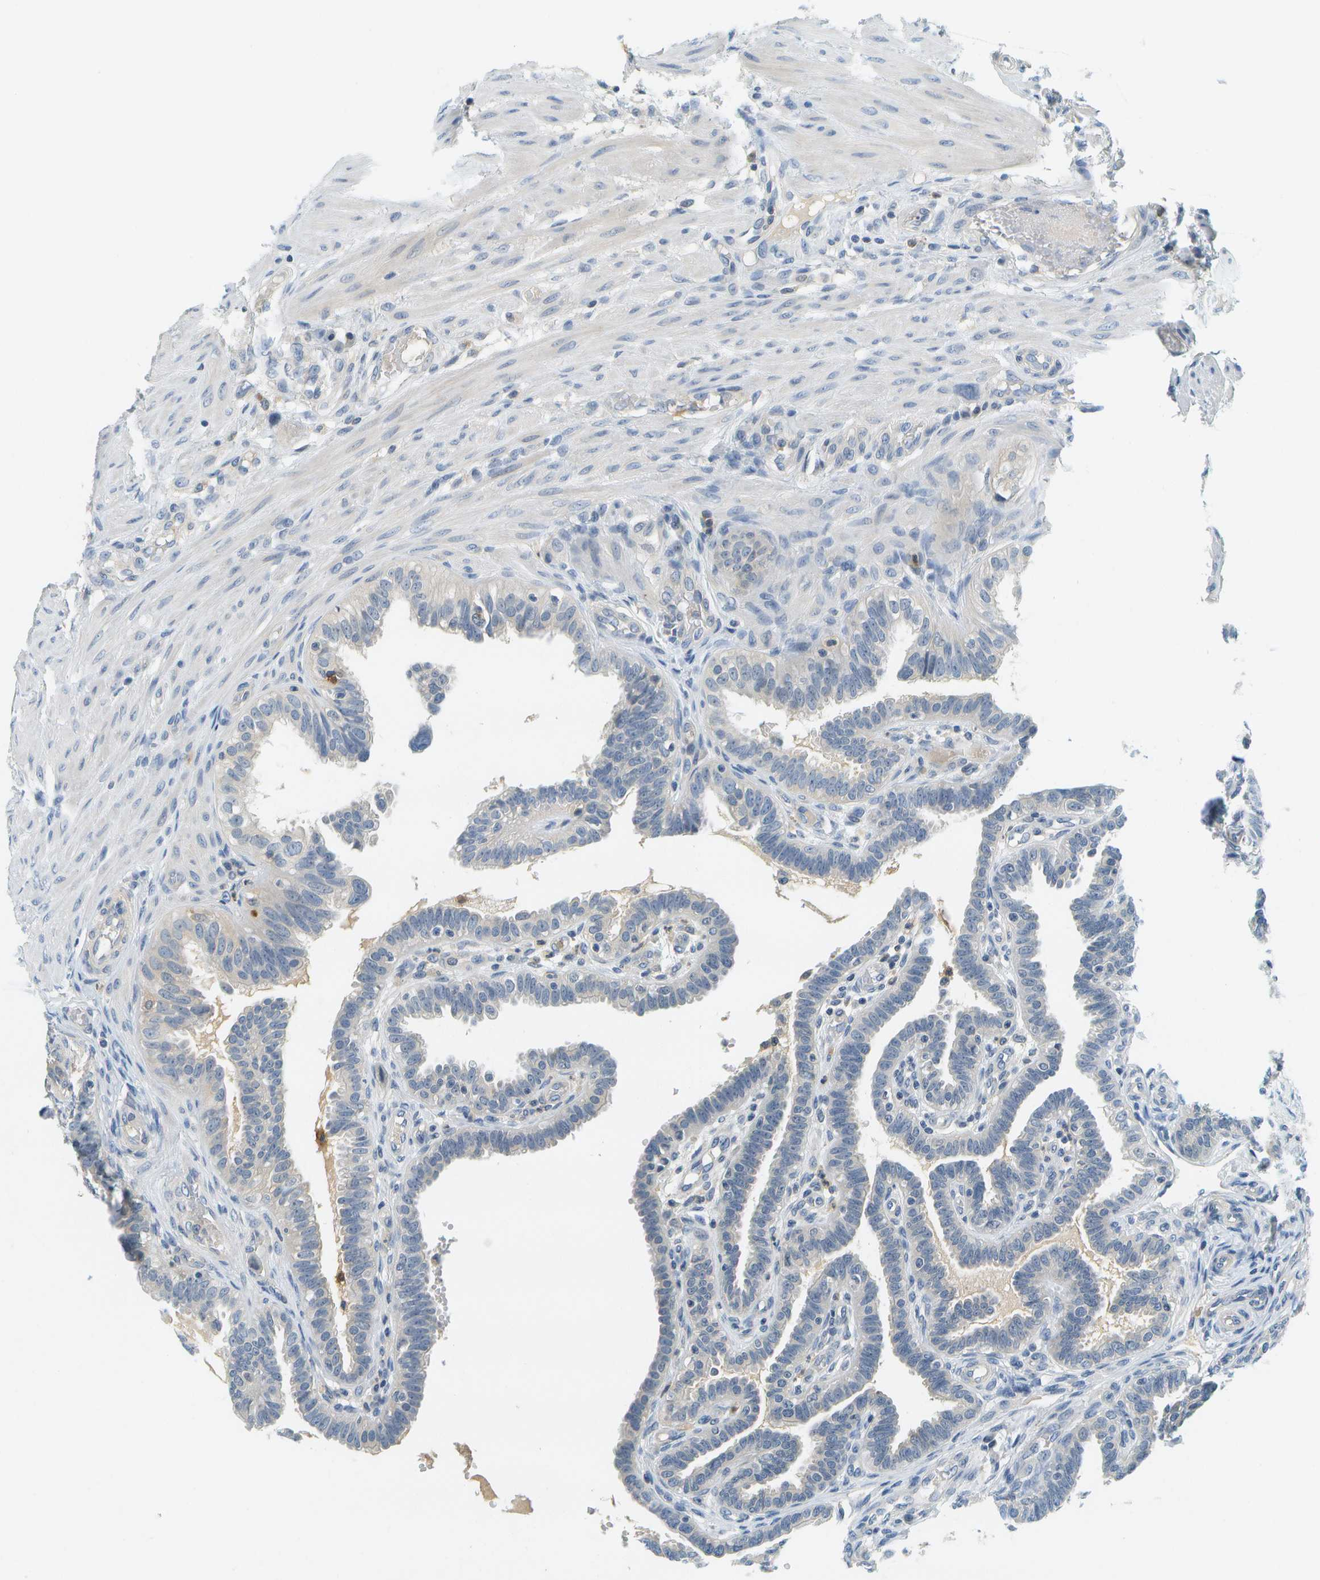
{"staining": {"intensity": "negative", "quantity": "none", "location": "none"}, "tissue": "fallopian tube", "cell_type": "Glandular cells", "image_type": "normal", "snomed": [{"axis": "morphology", "description": "Normal tissue, NOS"}, {"axis": "topography", "description": "Fallopian tube"}, {"axis": "topography", "description": "Placenta"}], "caption": "Unremarkable fallopian tube was stained to show a protein in brown. There is no significant staining in glandular cells. Nuclei are stained in blue.", "gene": "RASGRP2", "patient": {"sex": "female", "age": 34}}